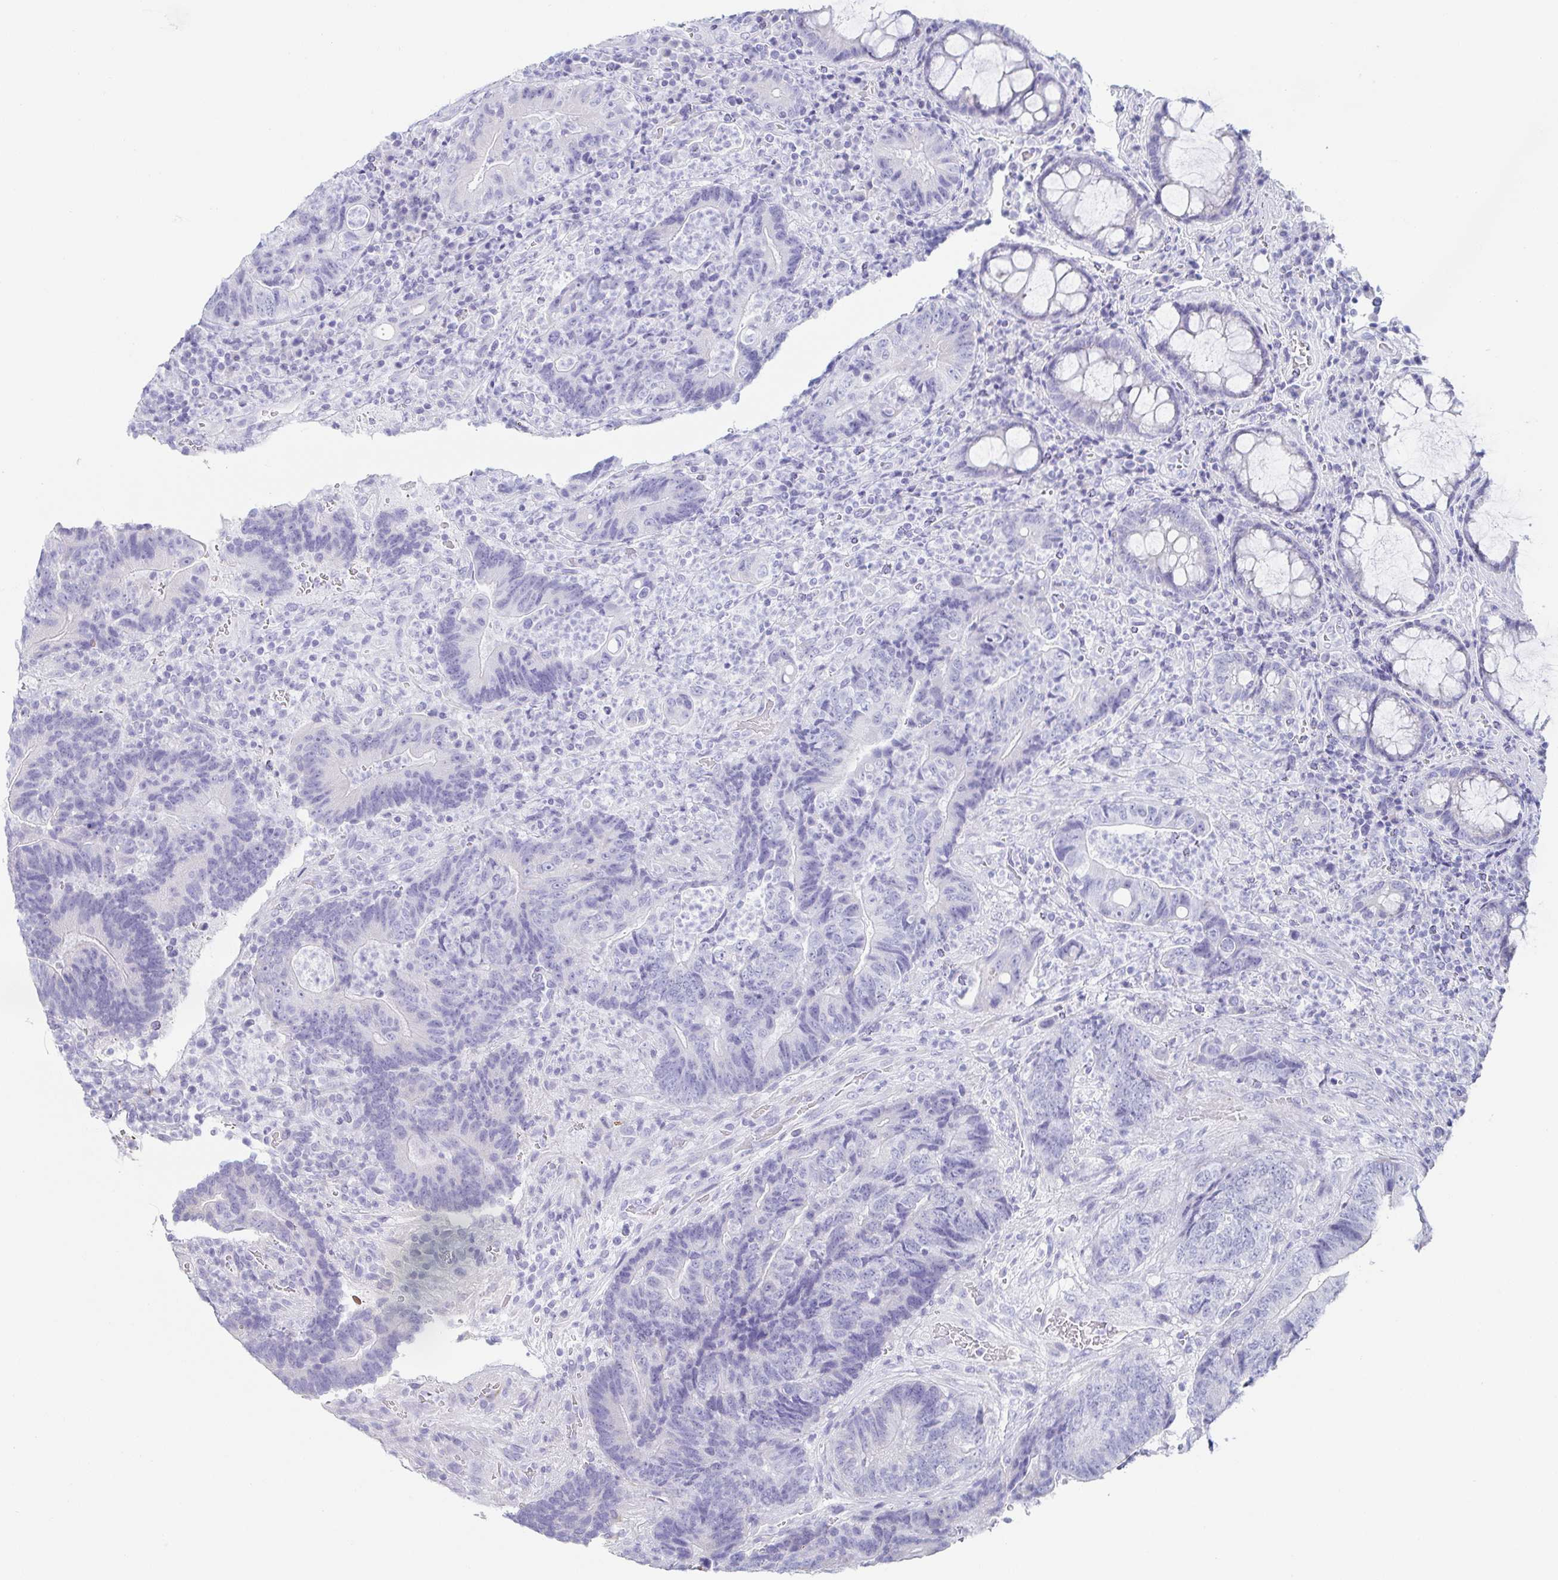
{"staining": {"intensity": "negative", "quantity": "none", "location": "none"}, "tissue": "colorectal cancer", "cell_type": "Tumor cells", "image_type": "cancer", "snomed": [{"axis": "morphology", "description": "Normal tissue, NOS"}, {"axis": "morphology", "description": "Adenocarcinoma, NOS"}, {"axis": "topography", "description": "Colon"}], "caption": "The IHC micrograph has no significant staining in tumor cells of colorectal adenocarcinoma tissue.", "gene": "PRR27", "patient": {"sex": "female", "age": 48}}